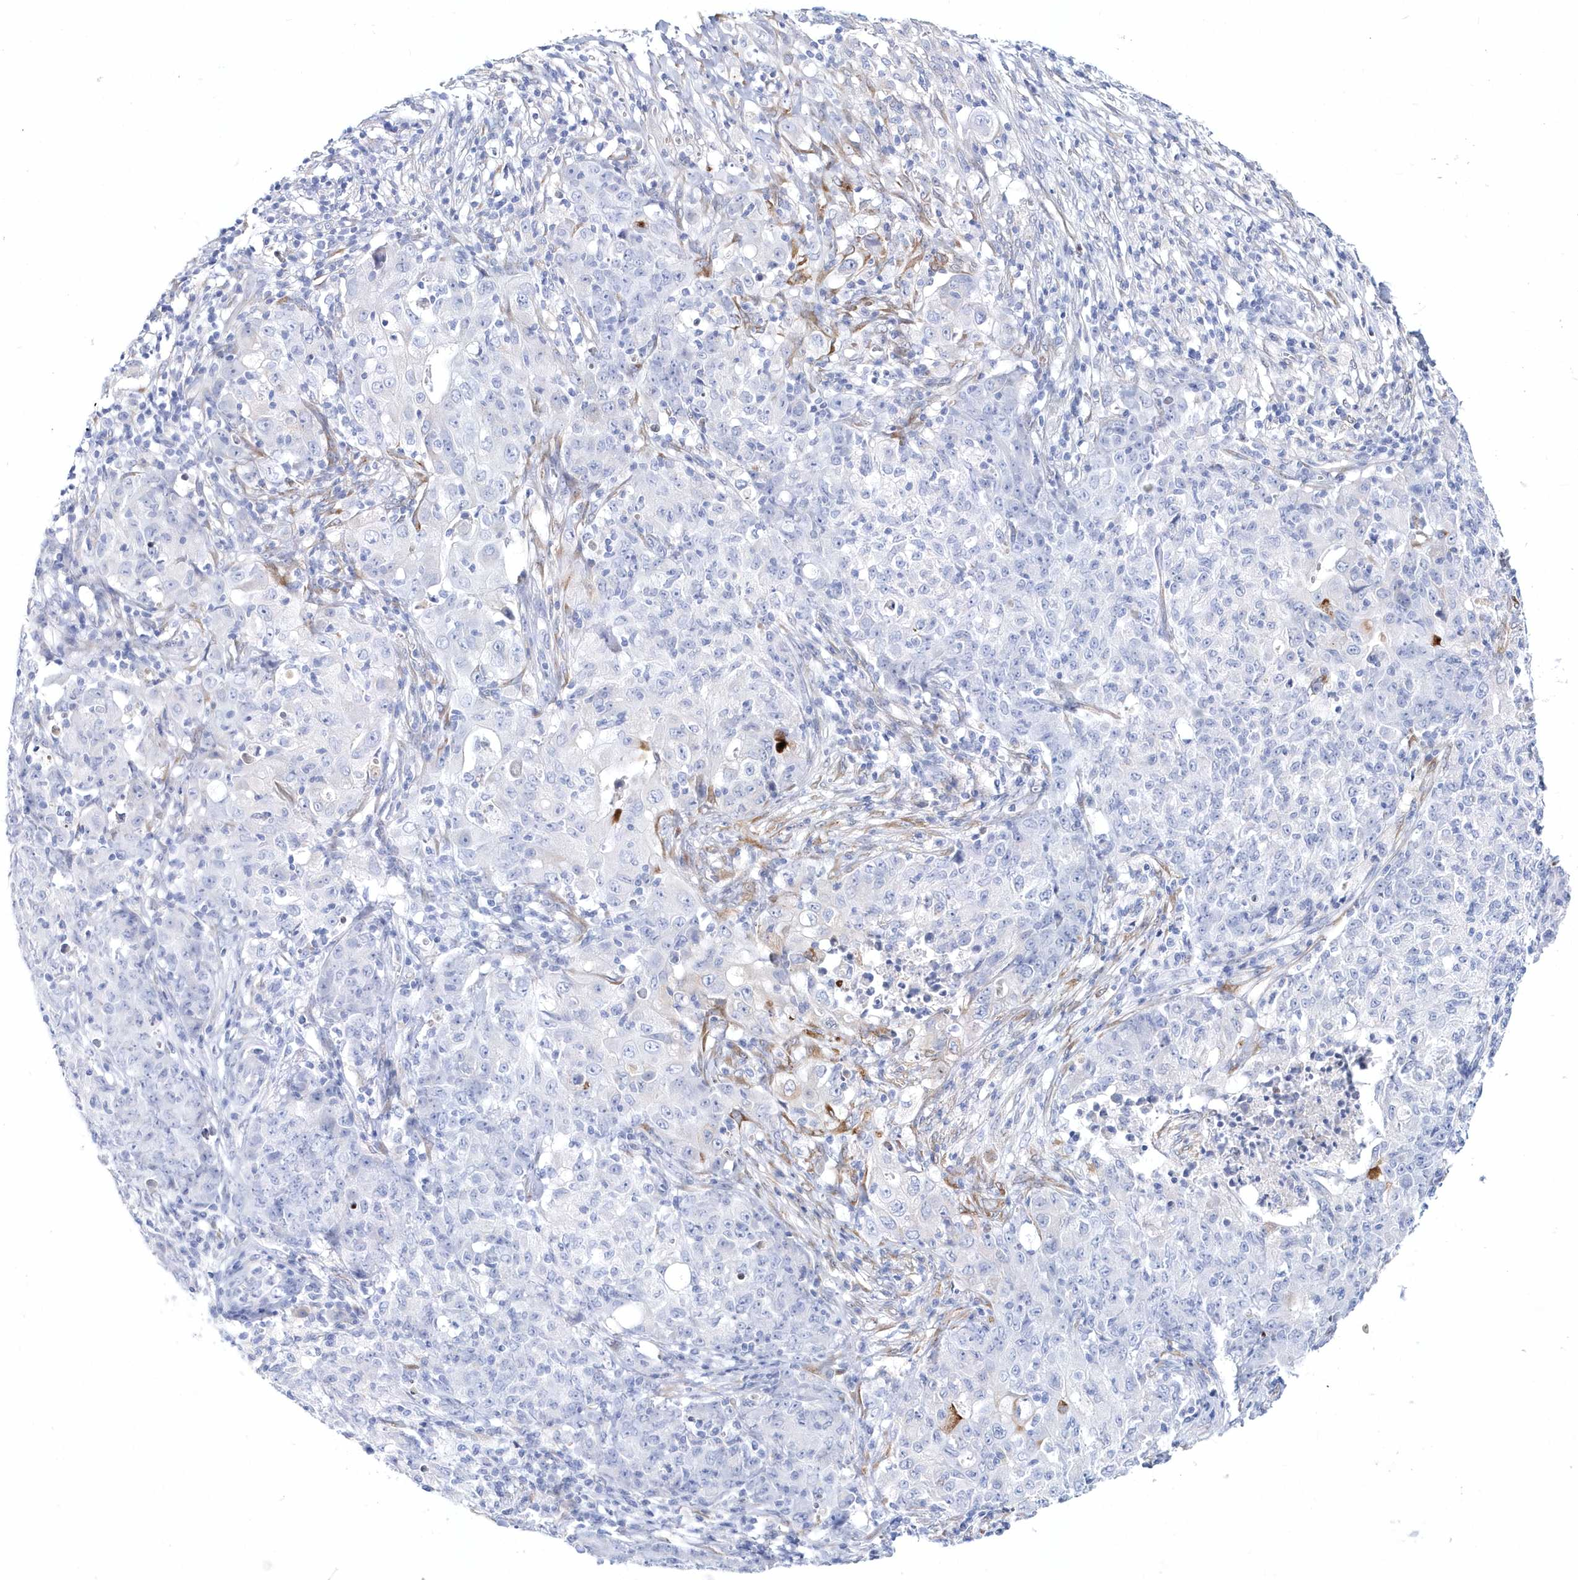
{"staining": {"intensity": "negative", "quantity": "none", "location": "none"}, "tissue": "ovarian cancer", "cell_type": "Tumor cells", "image_type": "cancer", "snomed": [{"axis": "morphology", "description": "Carcinoma, endometroid"}, {"axis": "topography", "description": "Ovary"}], "caption": "Immunohistochemistry of ovarian cancer exhibits no staining in tumor cells. (Stains: DAB (3,3'-diaminobenzidine) immunohistochemistry with hematoxylin counter stain, Microscopy: brightfield microscopy at high magnification).", "gene": "SPINK7", "patient": {"sex": "female", "age": 42}}